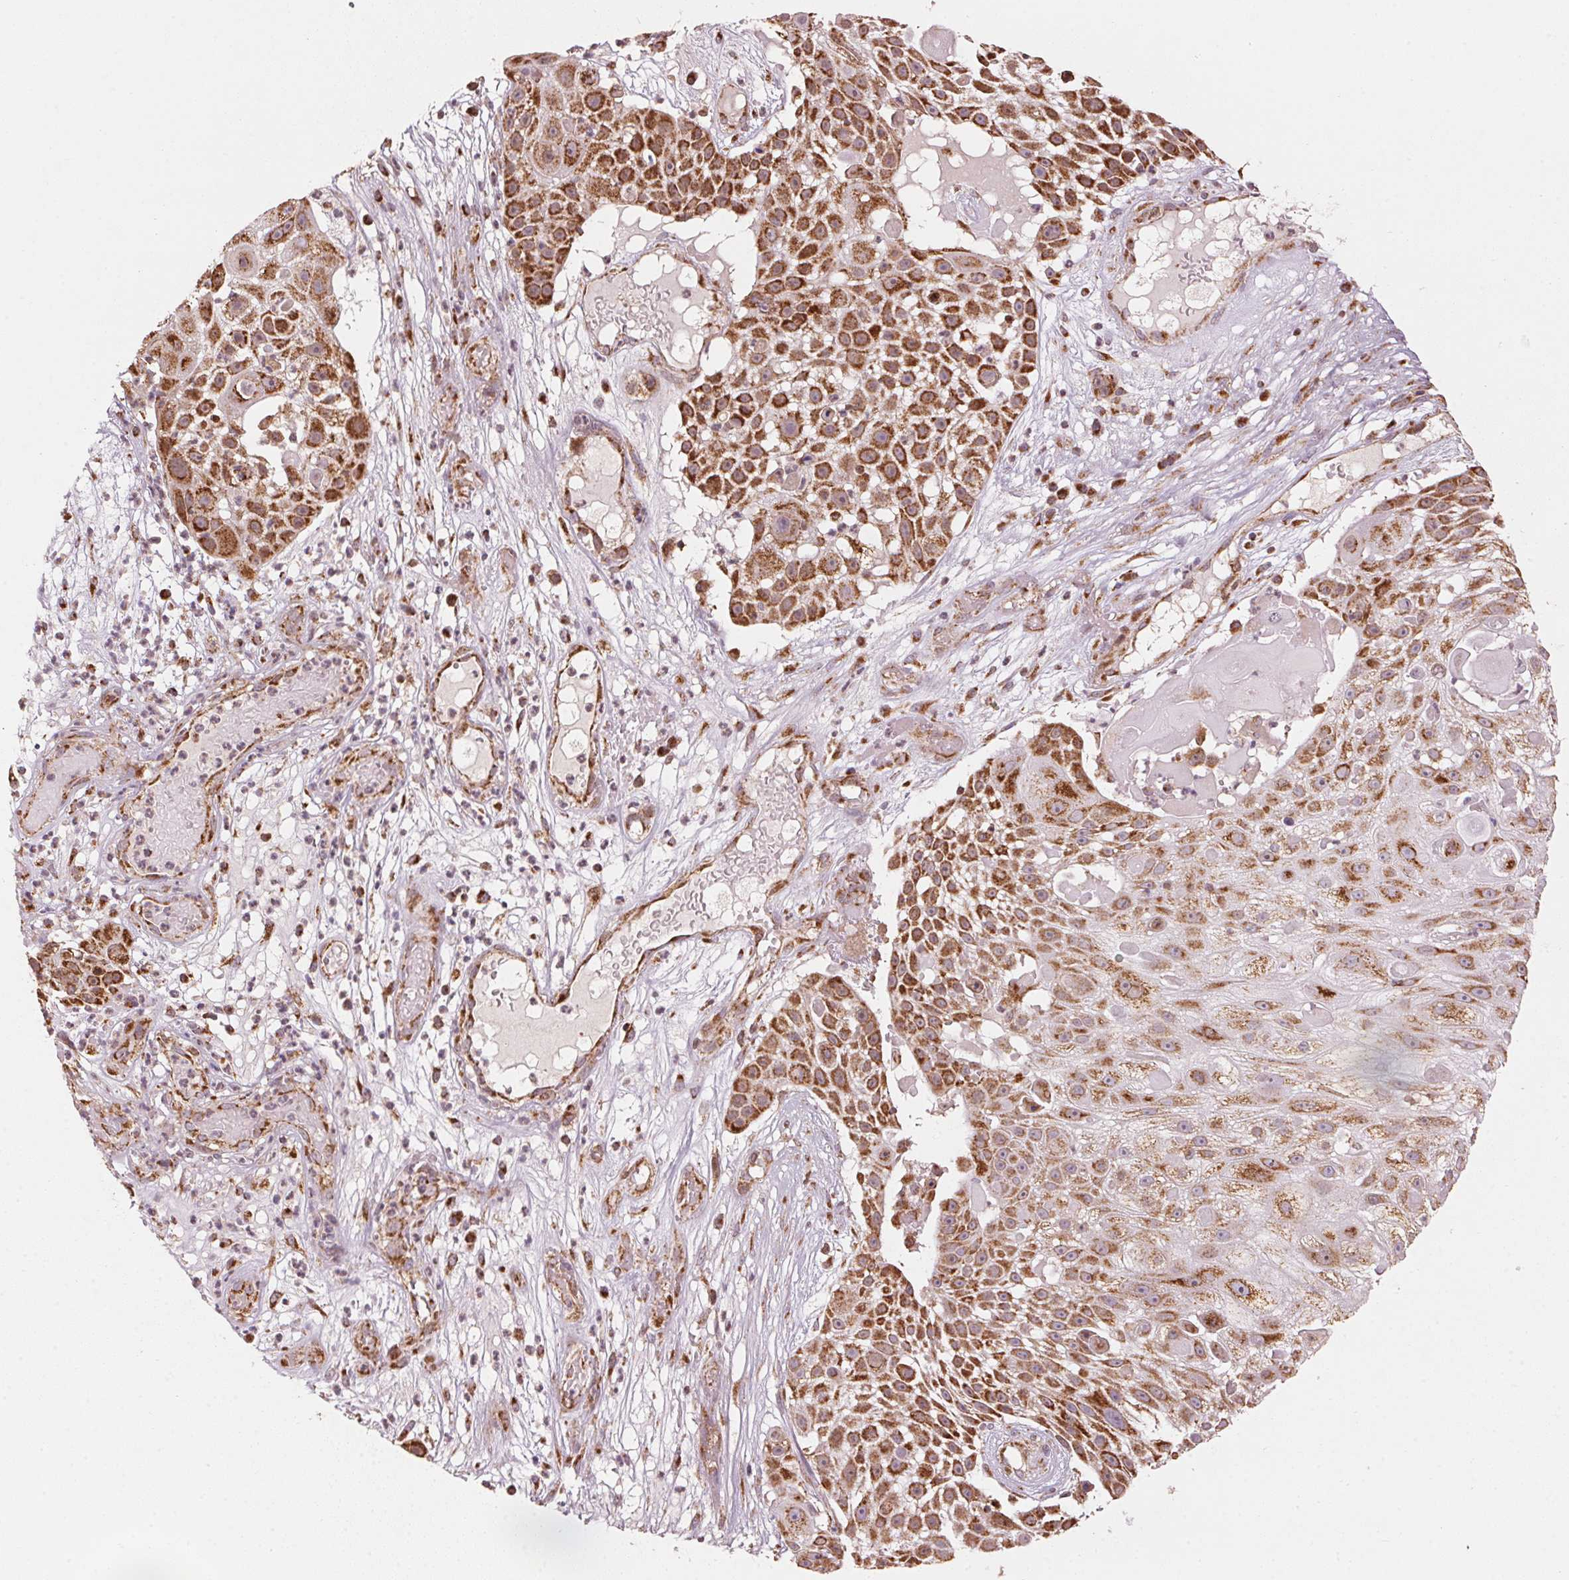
{"staining": {"intensity": "strong", "quantity": ">75%", "location": "cytoplasmic/membranous"}, "tissue": "skin cancer", "cell_type": "Tumor cells", "image_type": "cancer", "snomed": [{"axis": "morphology", "description": "Squamous cell carcinoma, NOS"}, {"axis": "topography", "description": "Skin"}], "caption": "Immunohistochemical staining of human squamous cell carcinoma (skin) reveals high levels of strong cytoplasmic/membranous protein staining in approximately >75% of tumor cells. The protein is shown in brown color, while the nuclei are stained blue.", "gene": "TOMM70", "patient": {"sex": "female", "age": 86}}